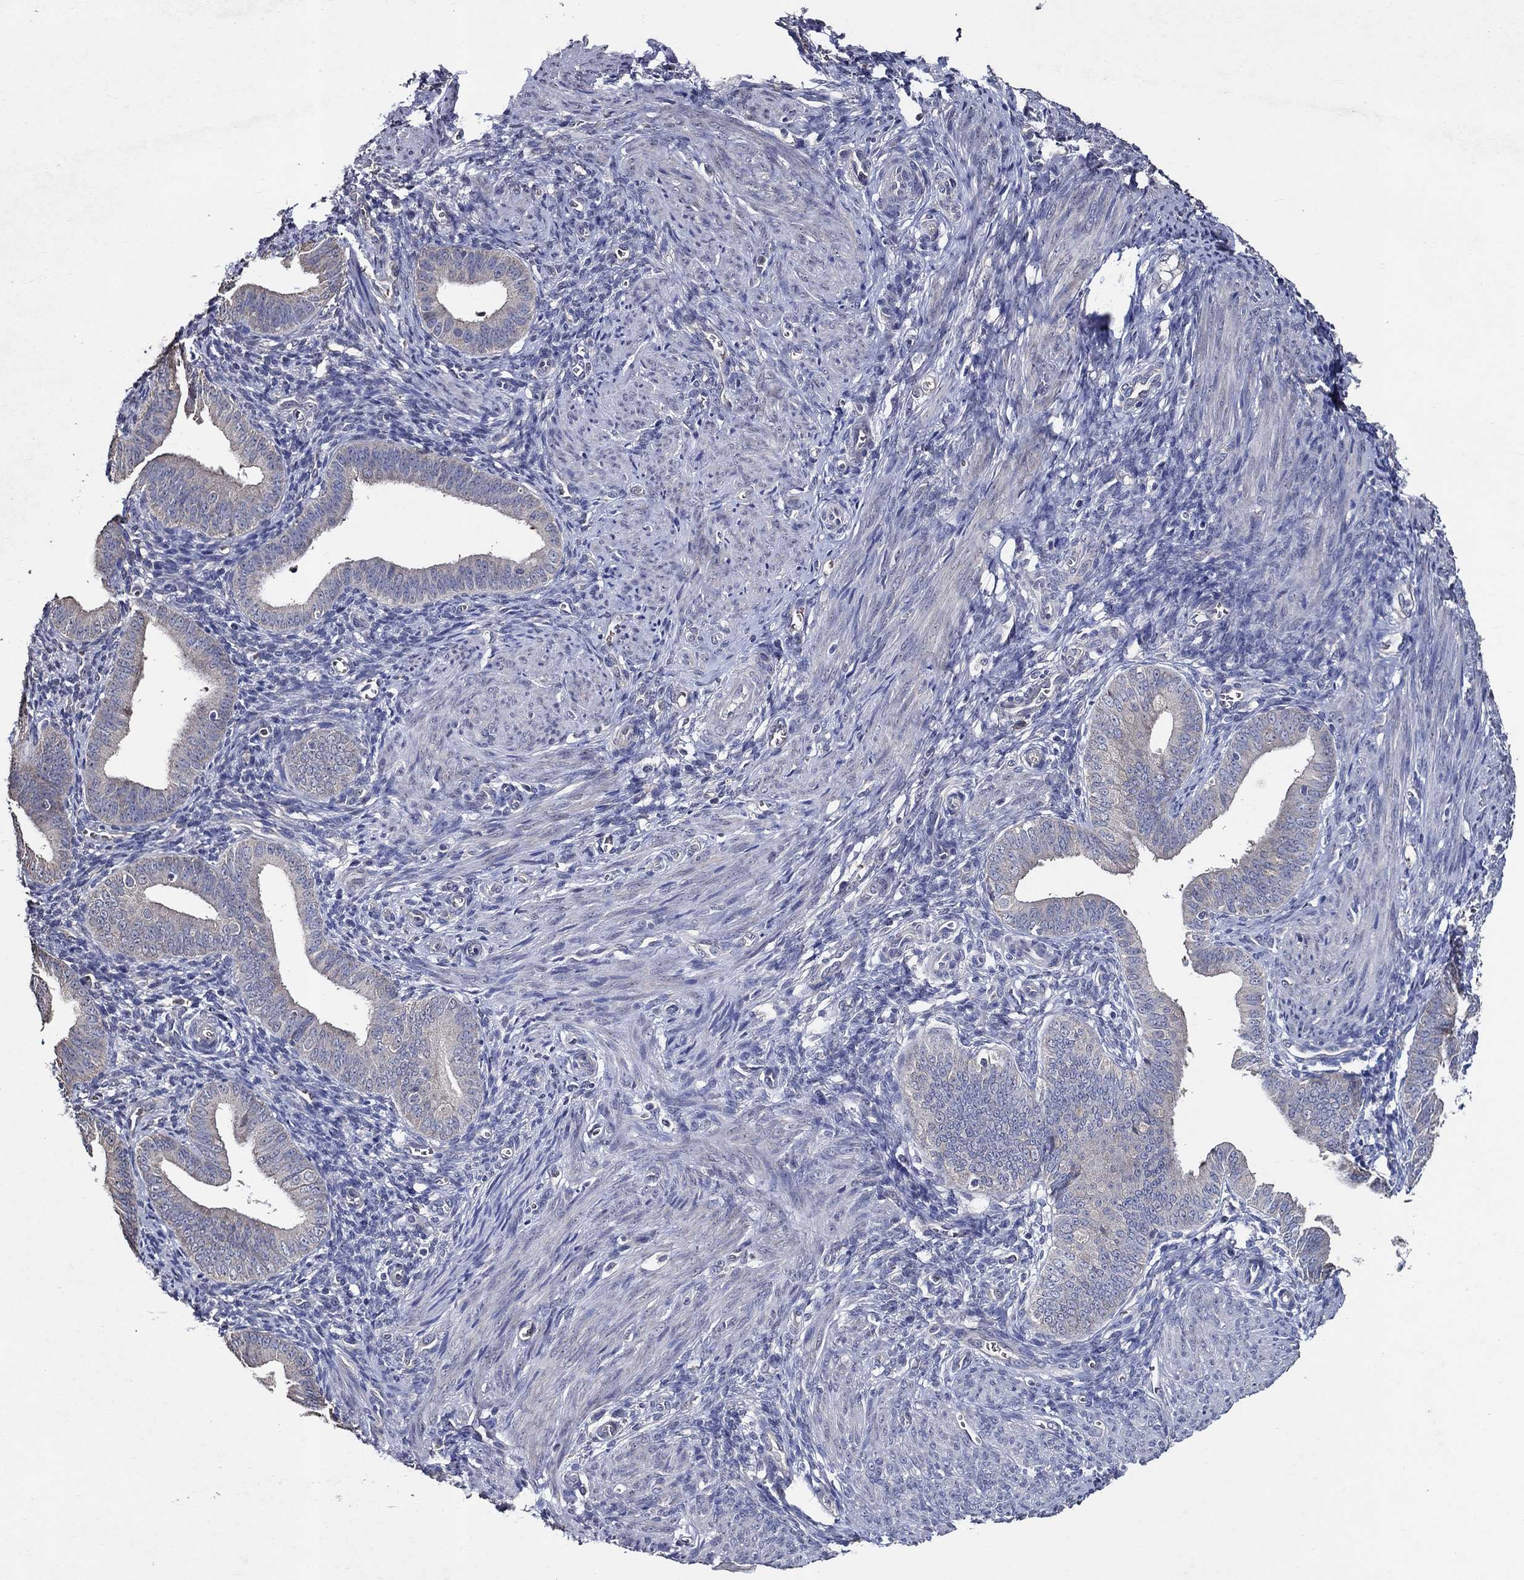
{"staining": {"intensity": "negative", "quantity": "none", "location": "none"}, "tissue": "endometrium", "cell_type": "Cells in endometrial stroma", "image_type": "normal", "snomed": [{"axis": "morphology", "description": "Normal tissue, NOS"}, {"axis": "topography", "description": "Endometrium"}], "caption": "The immunohistochemistry (IHC) photomicrograph has no significant staining in cells in endometrial stroma of endometrium. (DAB (3,3'-diaminobenzidine) IHC visualized using brightfield microscopy, high magnification).", "gene": "HAP1", "patient": {"sex": "female", "age": 42}}